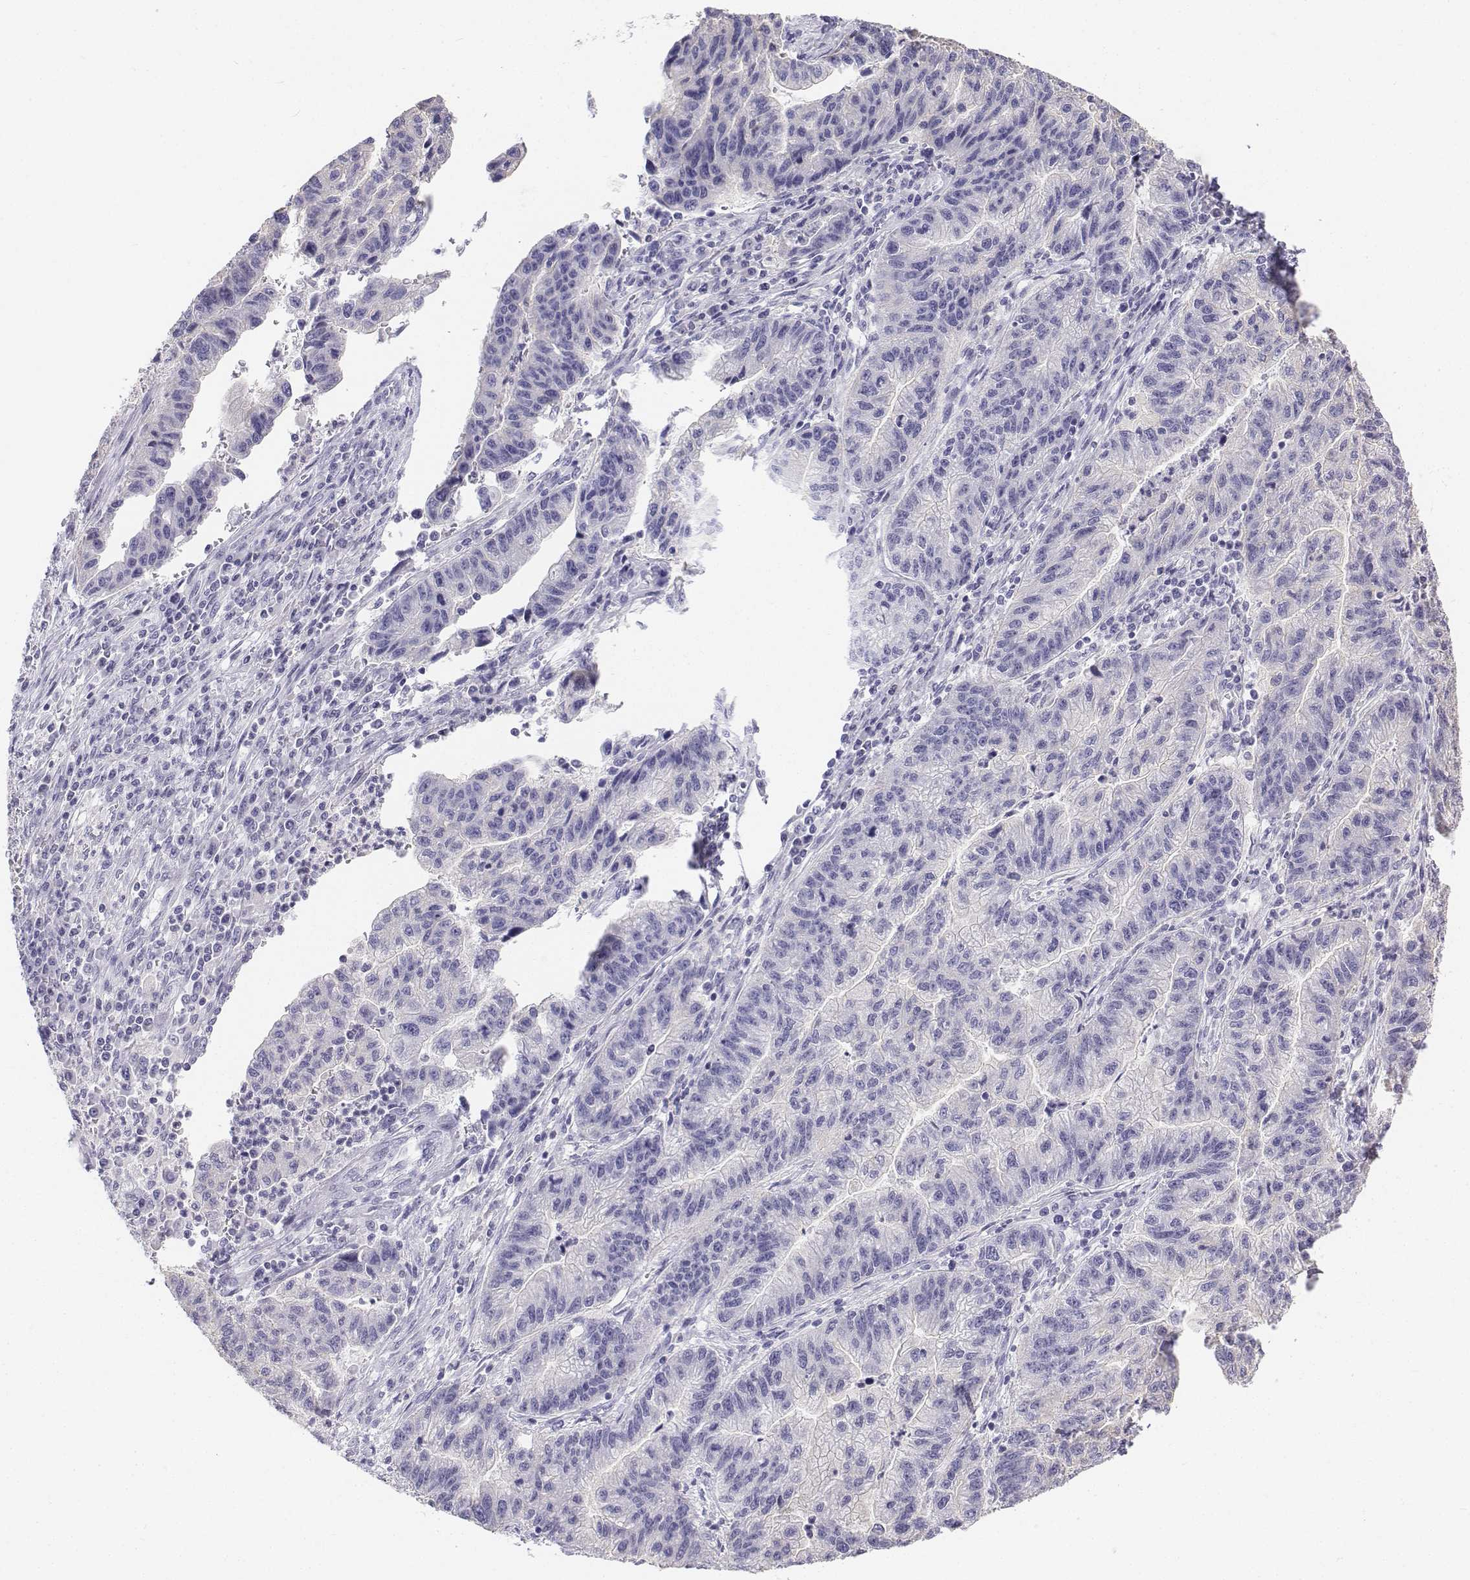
{"staining": {"intensity": "negative", "quantity": "none", "location": "none"}, "tissue": "stomach cancer", "cell_type": "Tumor cells", "image_type": "cancer", "snomed": [{"axis": "morphology", "description": "Adenocarcinoma, NOS"}, {"axis": "topography", "description": "Stomach"}], "caption": "The image shows no staining of tumor cells in stomach adenocarcinoma.", "gene": "LGSN", "patient": {"sex": "male", "age": 83}}